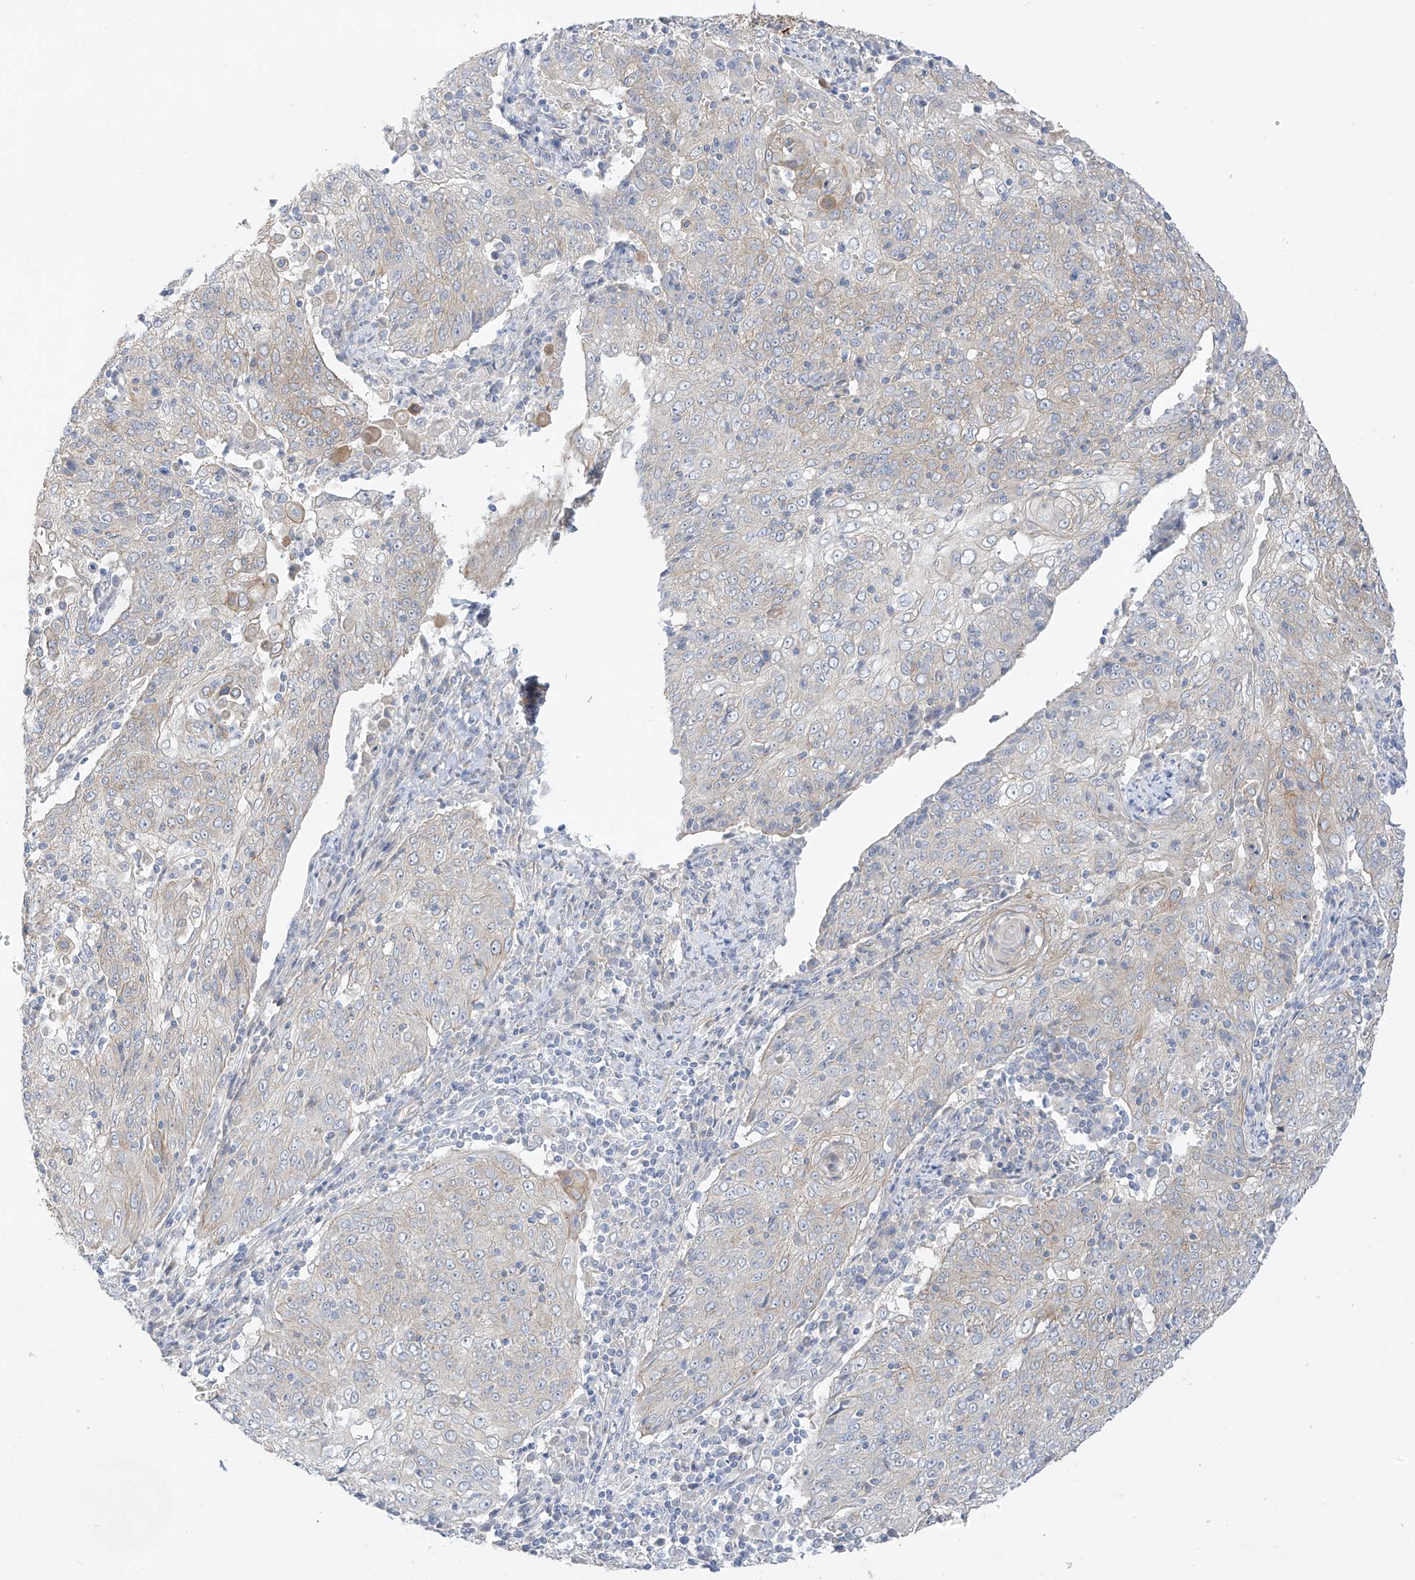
{"staining": {"intensity": "moderate", "quantity": "25%-75%", "location": "cytoplasmic/membranous"}, "tissue": "cervical cancer", "cell_type": "Tumor cells", "image_type": "cancer", "snomed": [{"axis": "morphology", "description": "Squamous cell carcinoma, NOS"}, {"axis": "topography", "description": "Cervix"}], "caption": "A brown stain shows moderate cytoplasmic/membranous staining of a protein in cervical cancer (squamous cell carcinoma) tumor cells.", "gene": "EIPR1", "patient": {"sex": "female", "age": 48}}